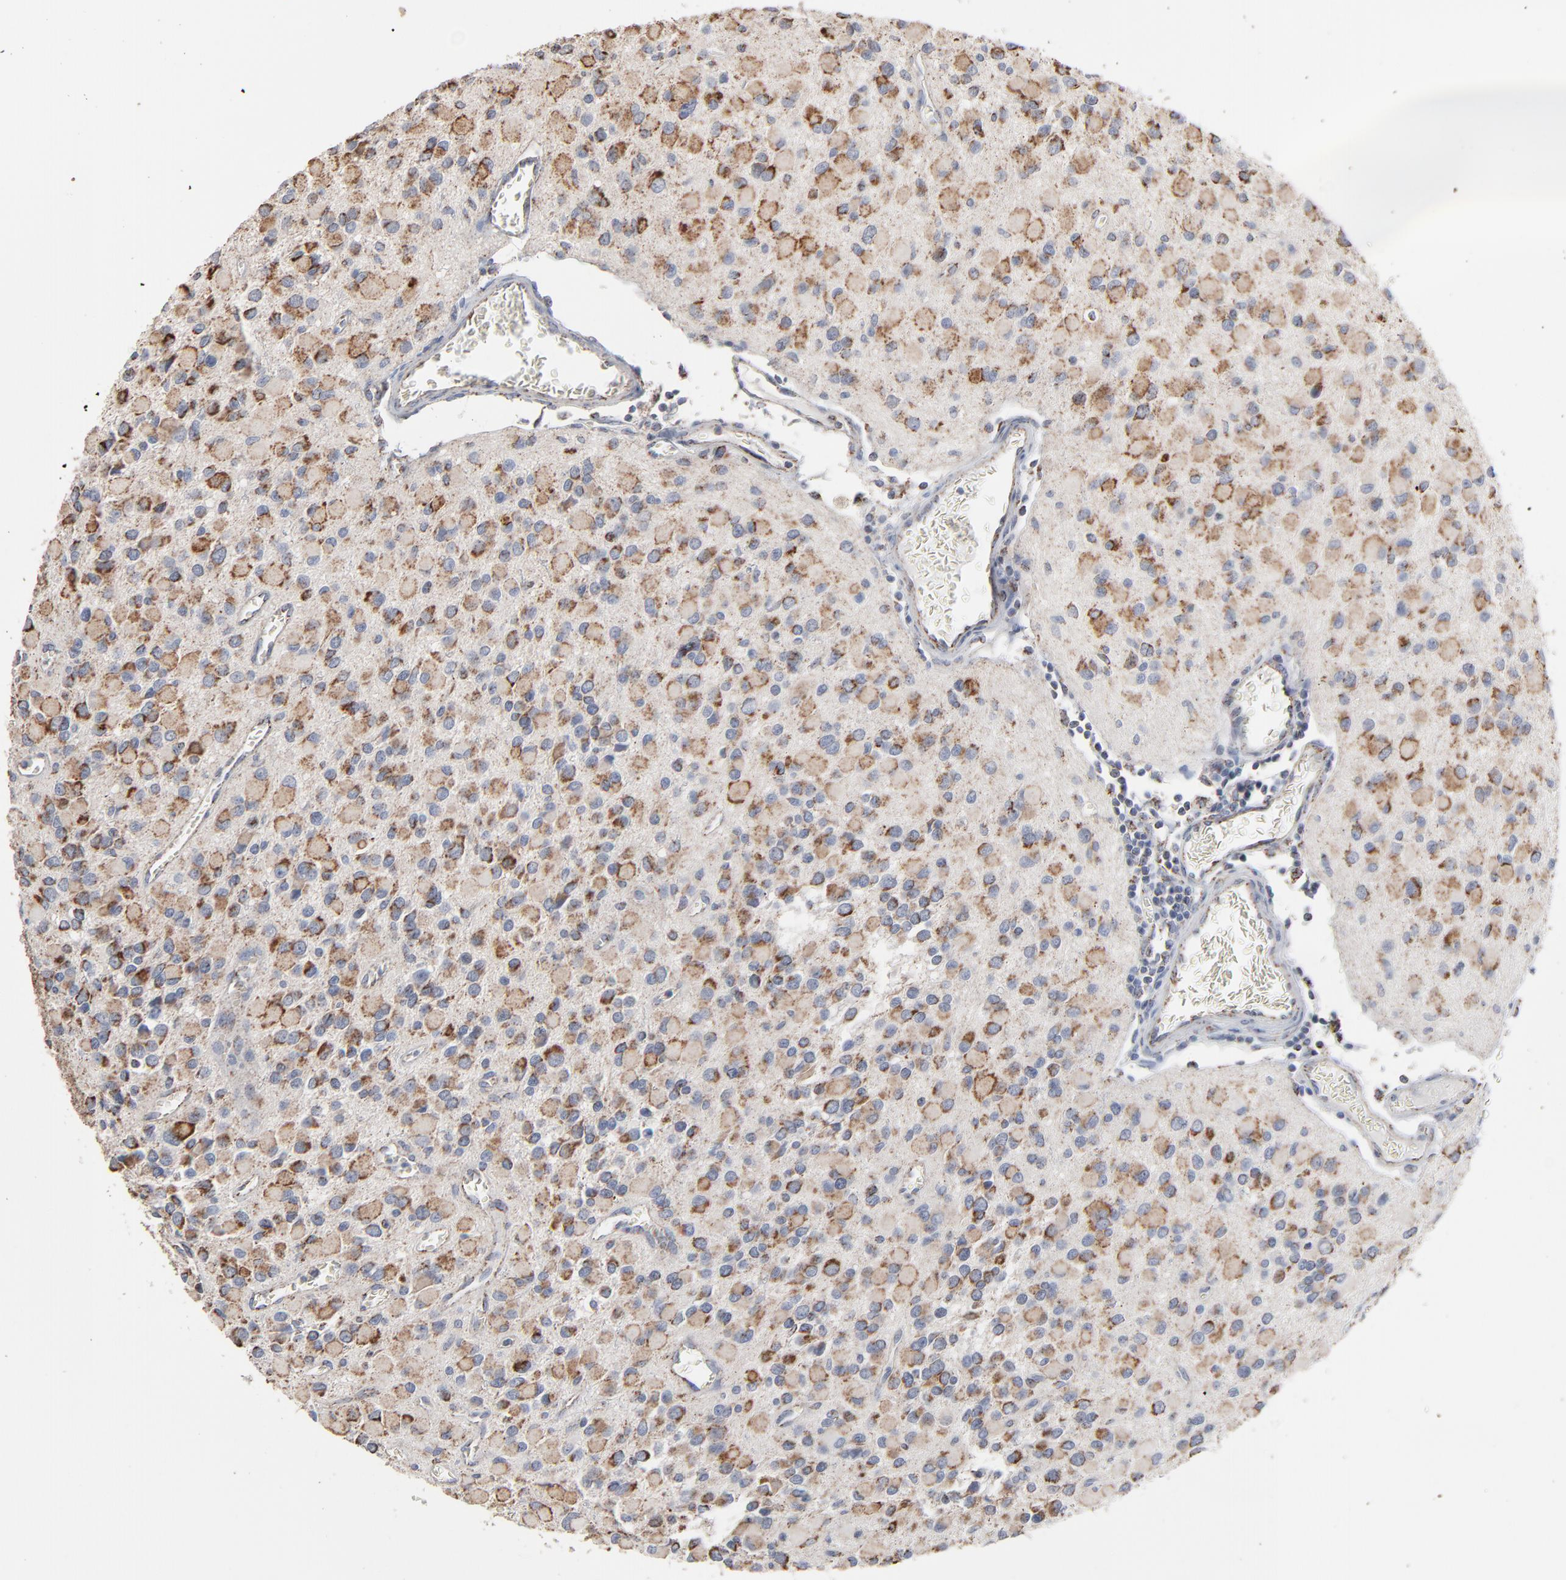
{"staining": {"intensity": "strong", "quantity": "25%-75%", "location": "cytoplasmic/membranous"}, "tissue": "glioma", "cell_type": "Tumor cells", "image_type": "cancer", "snomed": [{"axis": "morphology", "description": "Glioma, malignant, Low grade"}, {"axis": "topography", "description": "Brain"}], "caption": "Immunohistochemistry of human malignant low-grade glioma displays high levels of strong cytoplasmic/membranous staining in about 25%-75% of tumor cells.", "gene": "UQCRC1", "patient": {"sex": "male", "age": 42}}